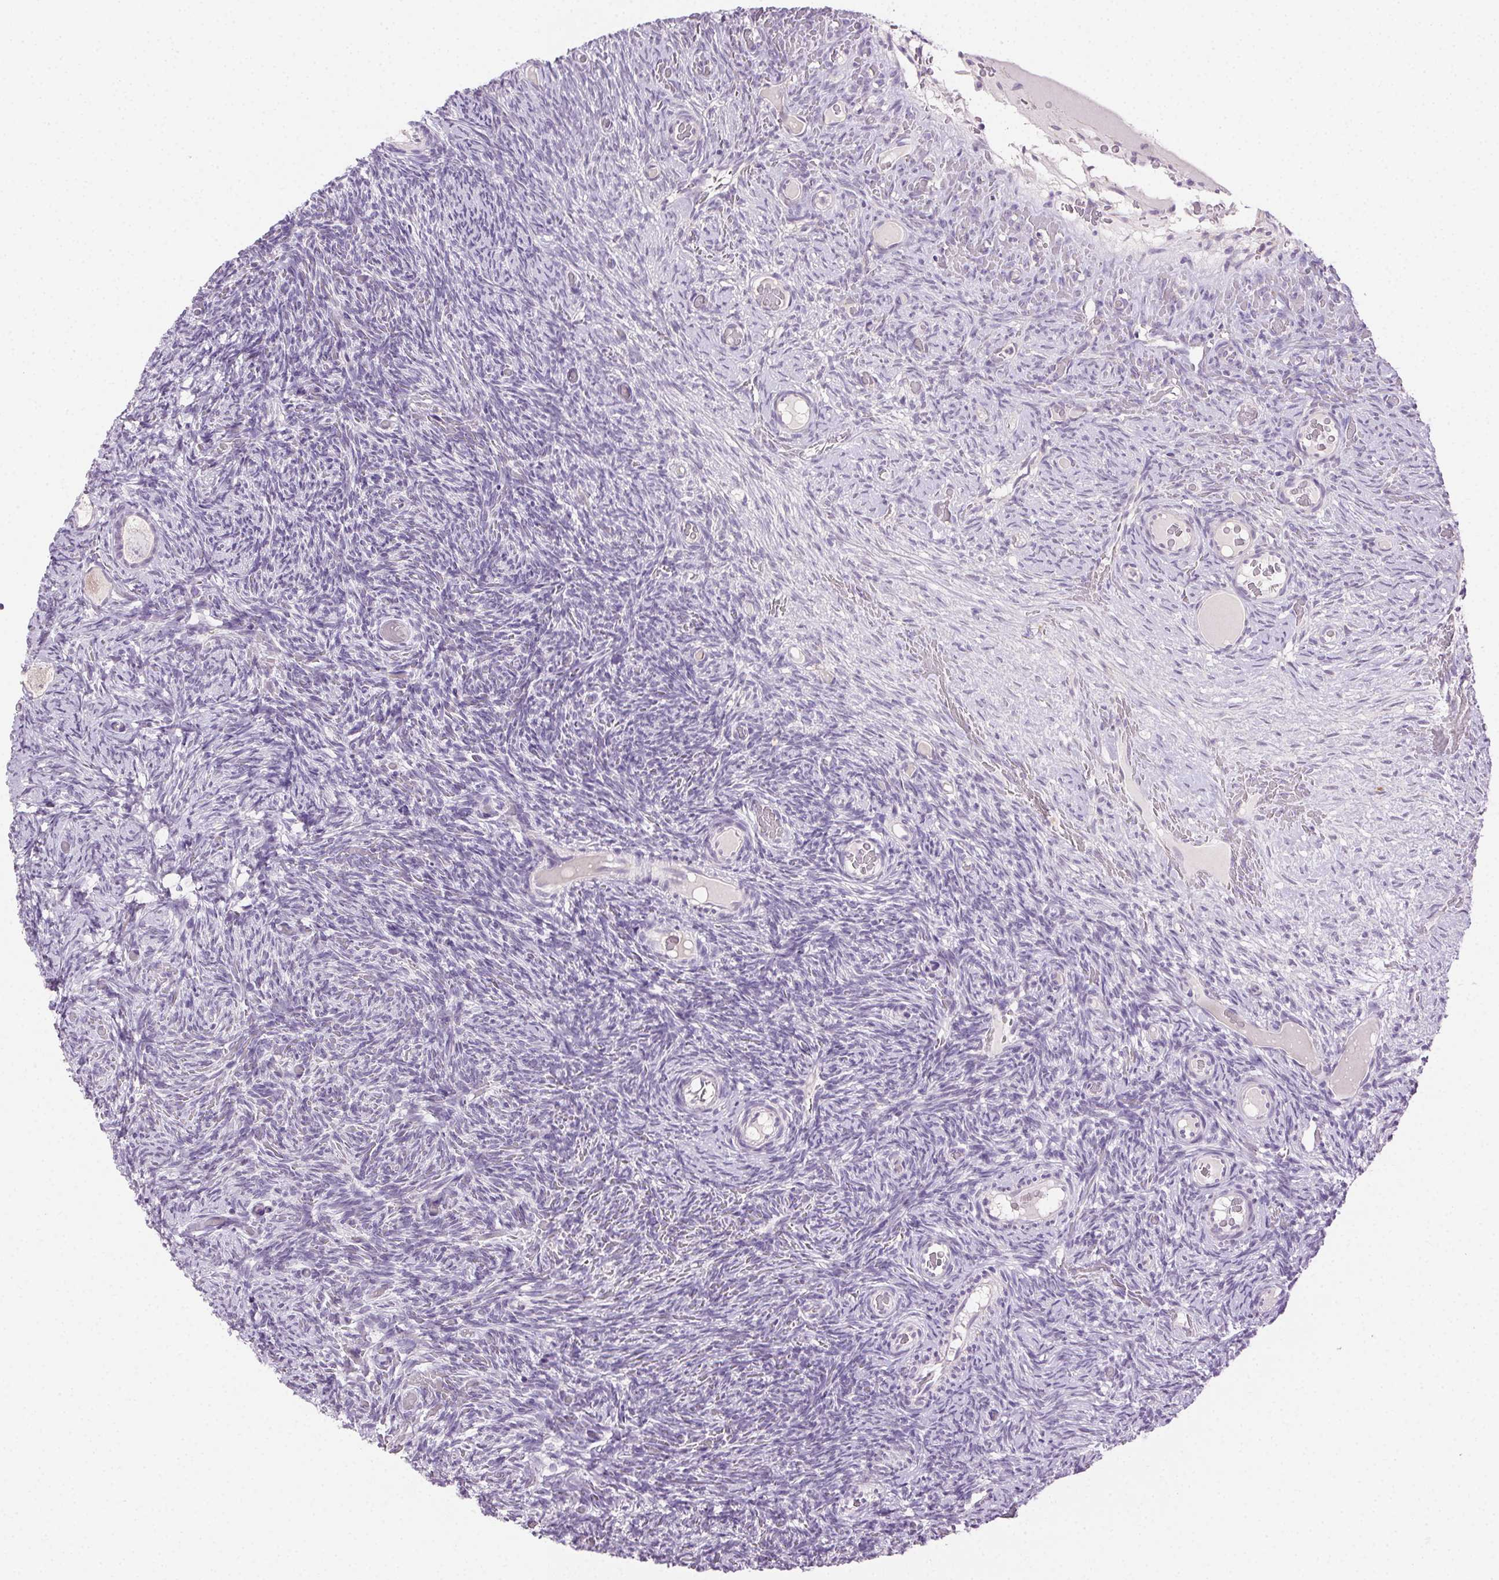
{"staining": {"intensity": "negative", "quantity": "none", "location": "none"}, "tissue": "ovary", "cell_type": "Follicle cells", "image_type": "normal", "snomed": [{"axis": "morphology", "description": "Normal tissue, NOS"}, {"axis": "topography", "description": "Ovary"}], "caption": "DAB (3,3'-diaminobenzidine) immunohistochemical staining of unremarkable human ovary demonstrates no significant staining in follicle cells.", "gene": "AKAP5", "patient": {"sex": "female", "age": 34}}